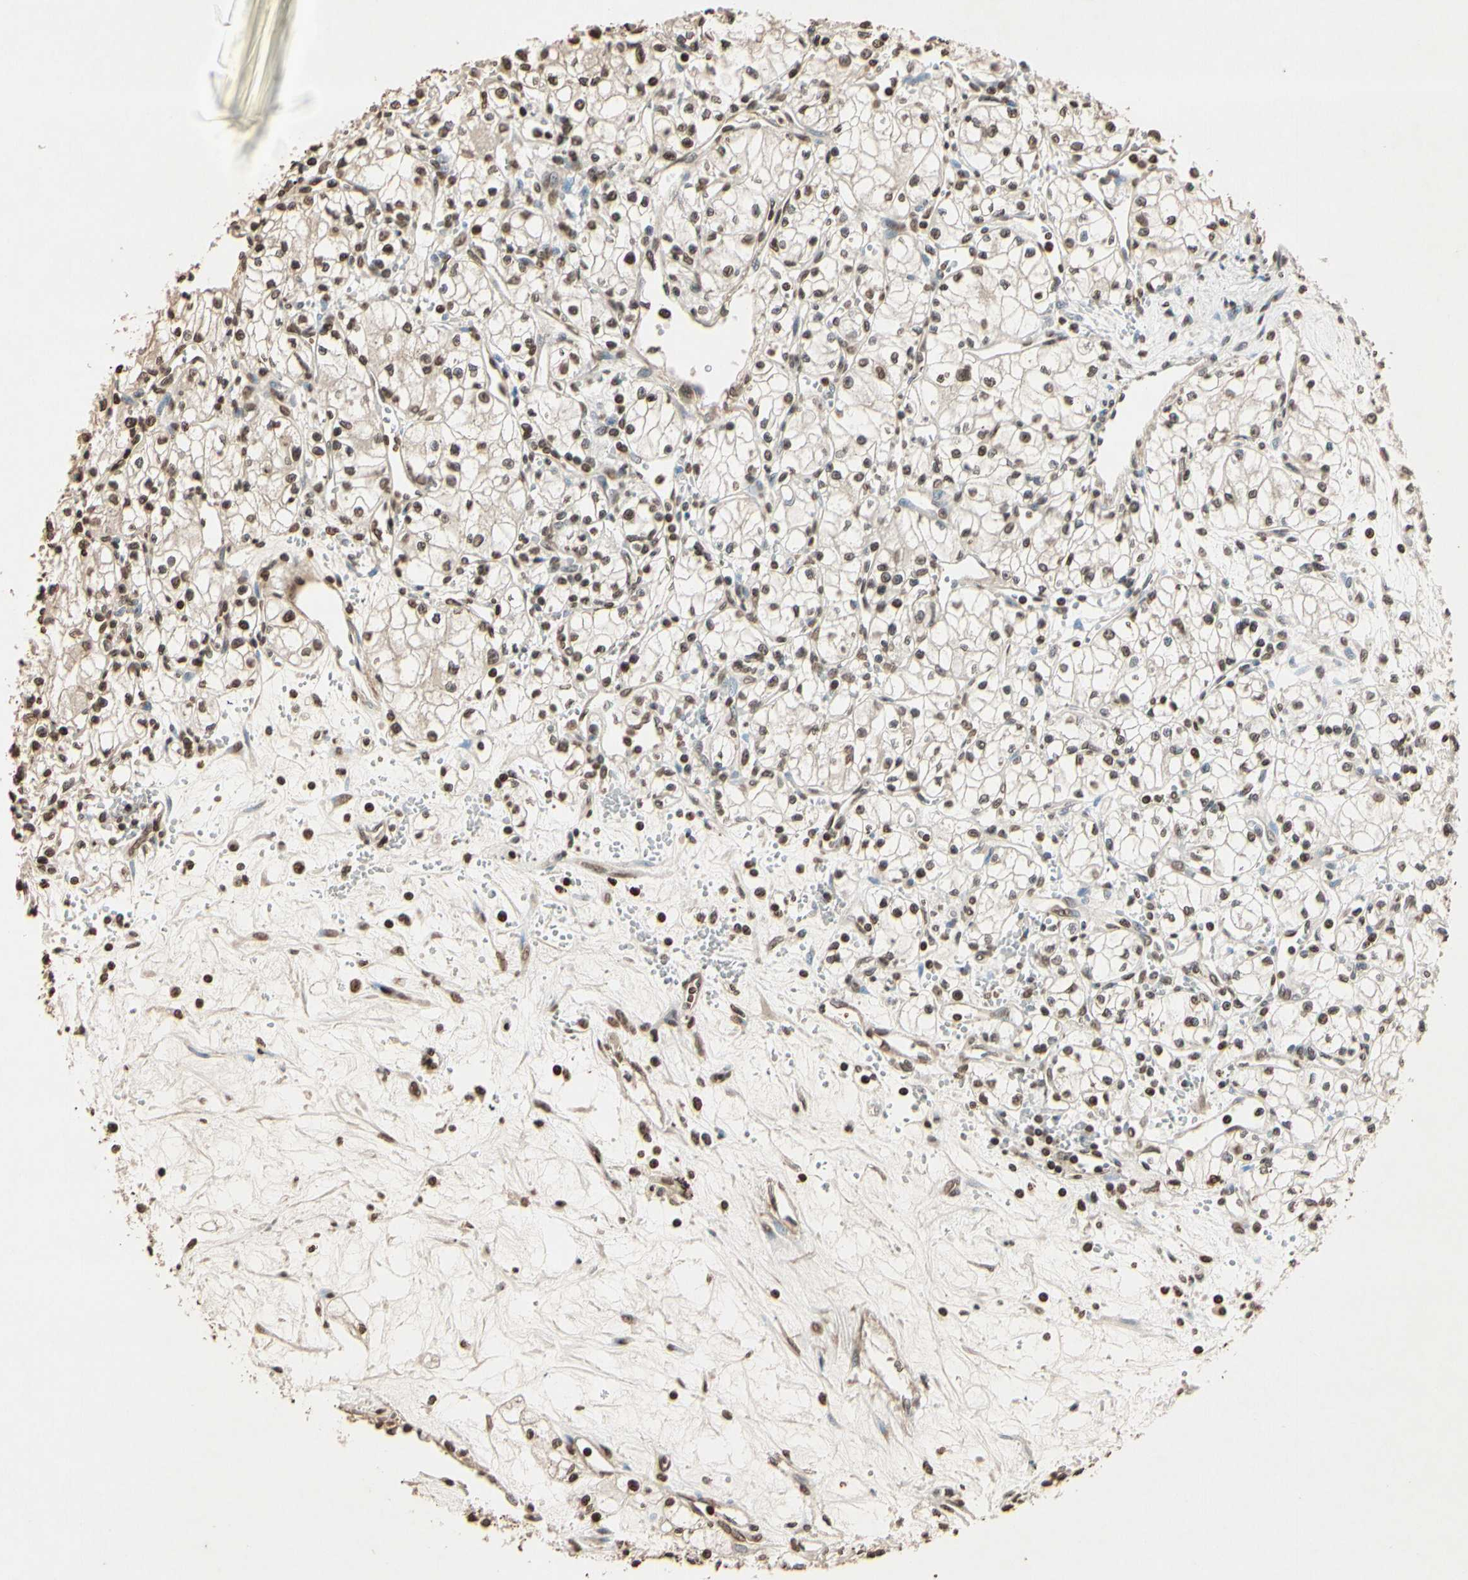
{"staining": {"intensity": "weak", "quantity": "25%-75%", "location": "nuclear"}, "tissue": "renal cancer", "cell_type": "Tumor cells", "image_type": "cancer", "snomed": [{"axis": "morphology", "description": "Normal tissue, NOS"}, {"axis": "morphology", "description": "Adenocarcinoma, NOS"}, {"axis": "topography", "description": "Kidney"}], "caption": "Immunohistochemistry (IHC) of adenocarcinoma (renal) shows low levels of weak nuclear positivity in about 25%-75% of tumor cells.", "gene": "TOP1", "patient": {"sex": "male", "age": 59}}